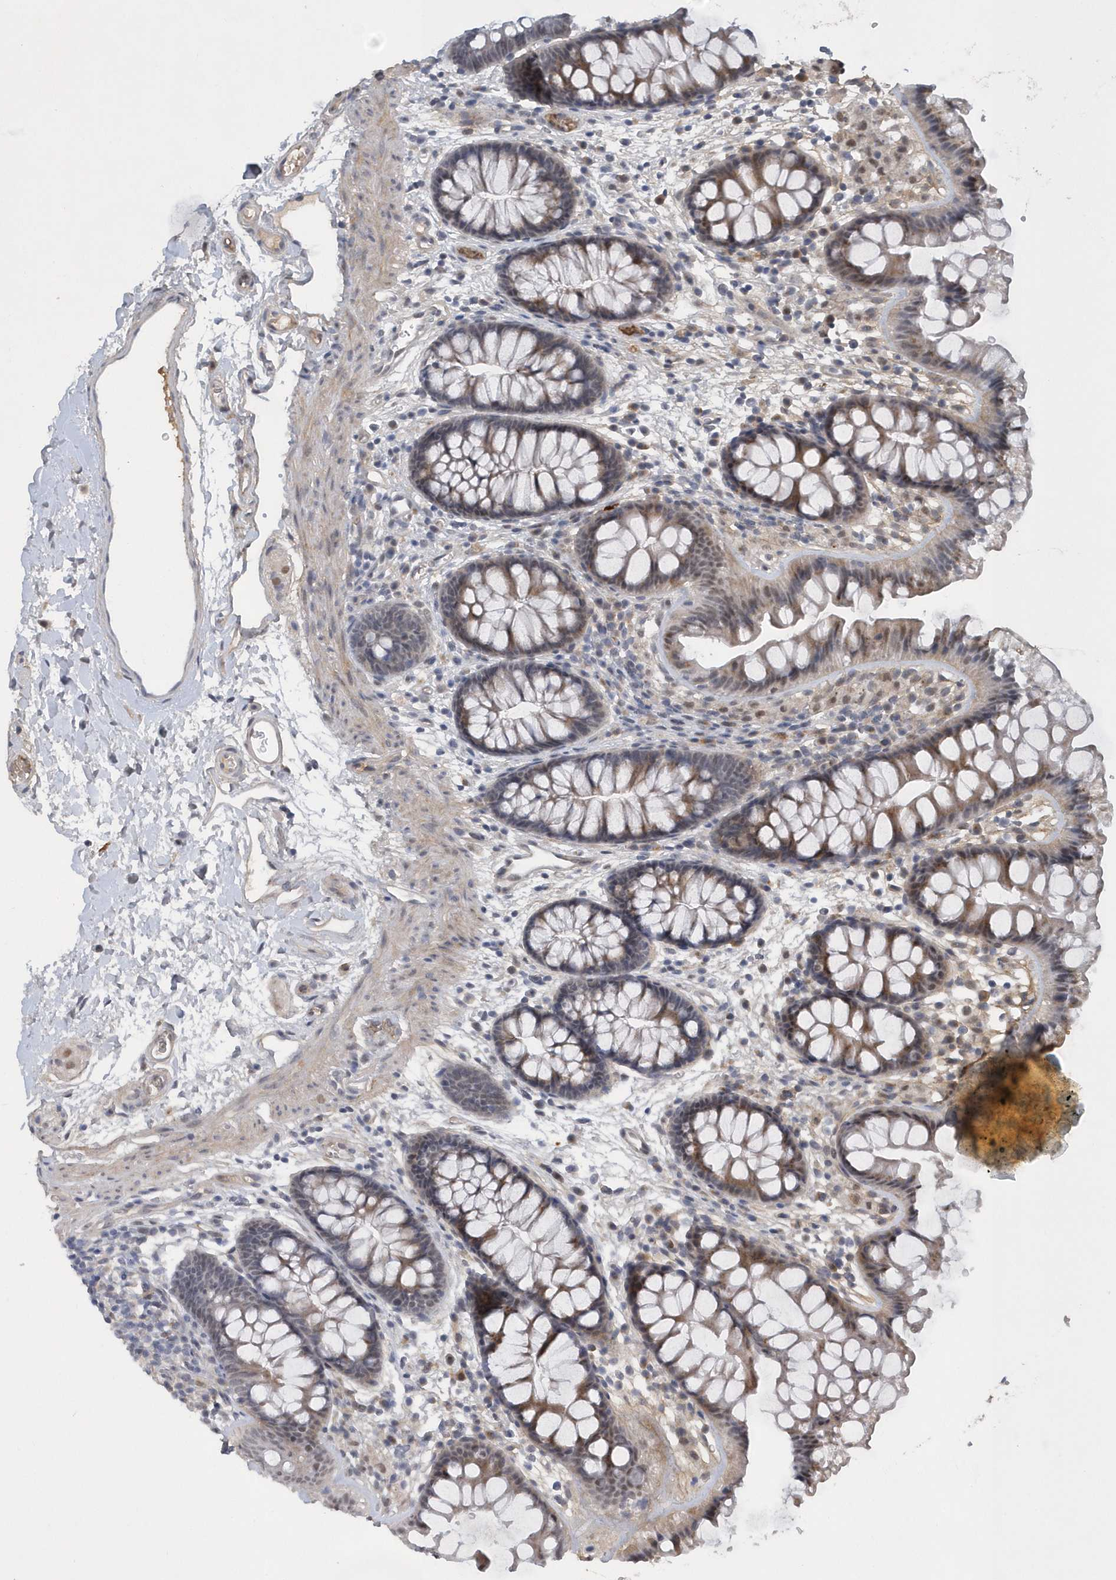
{"staining": {"intensity": "negative", "quantity": "none", "location": "none"}, "tissue": "colon", "cell_type": "Endothelial cells", "image_type": "normal", "snomed": [{"axis": "morphology", "description": "Normal tissue, NOS"}, {"axis": "topography", "description": "Colon"}], "caption": "Endothelial cells show no significant staining in benign colon.", "gene": "FAM217A", "patient": {"sex": "female", "age": 62}}